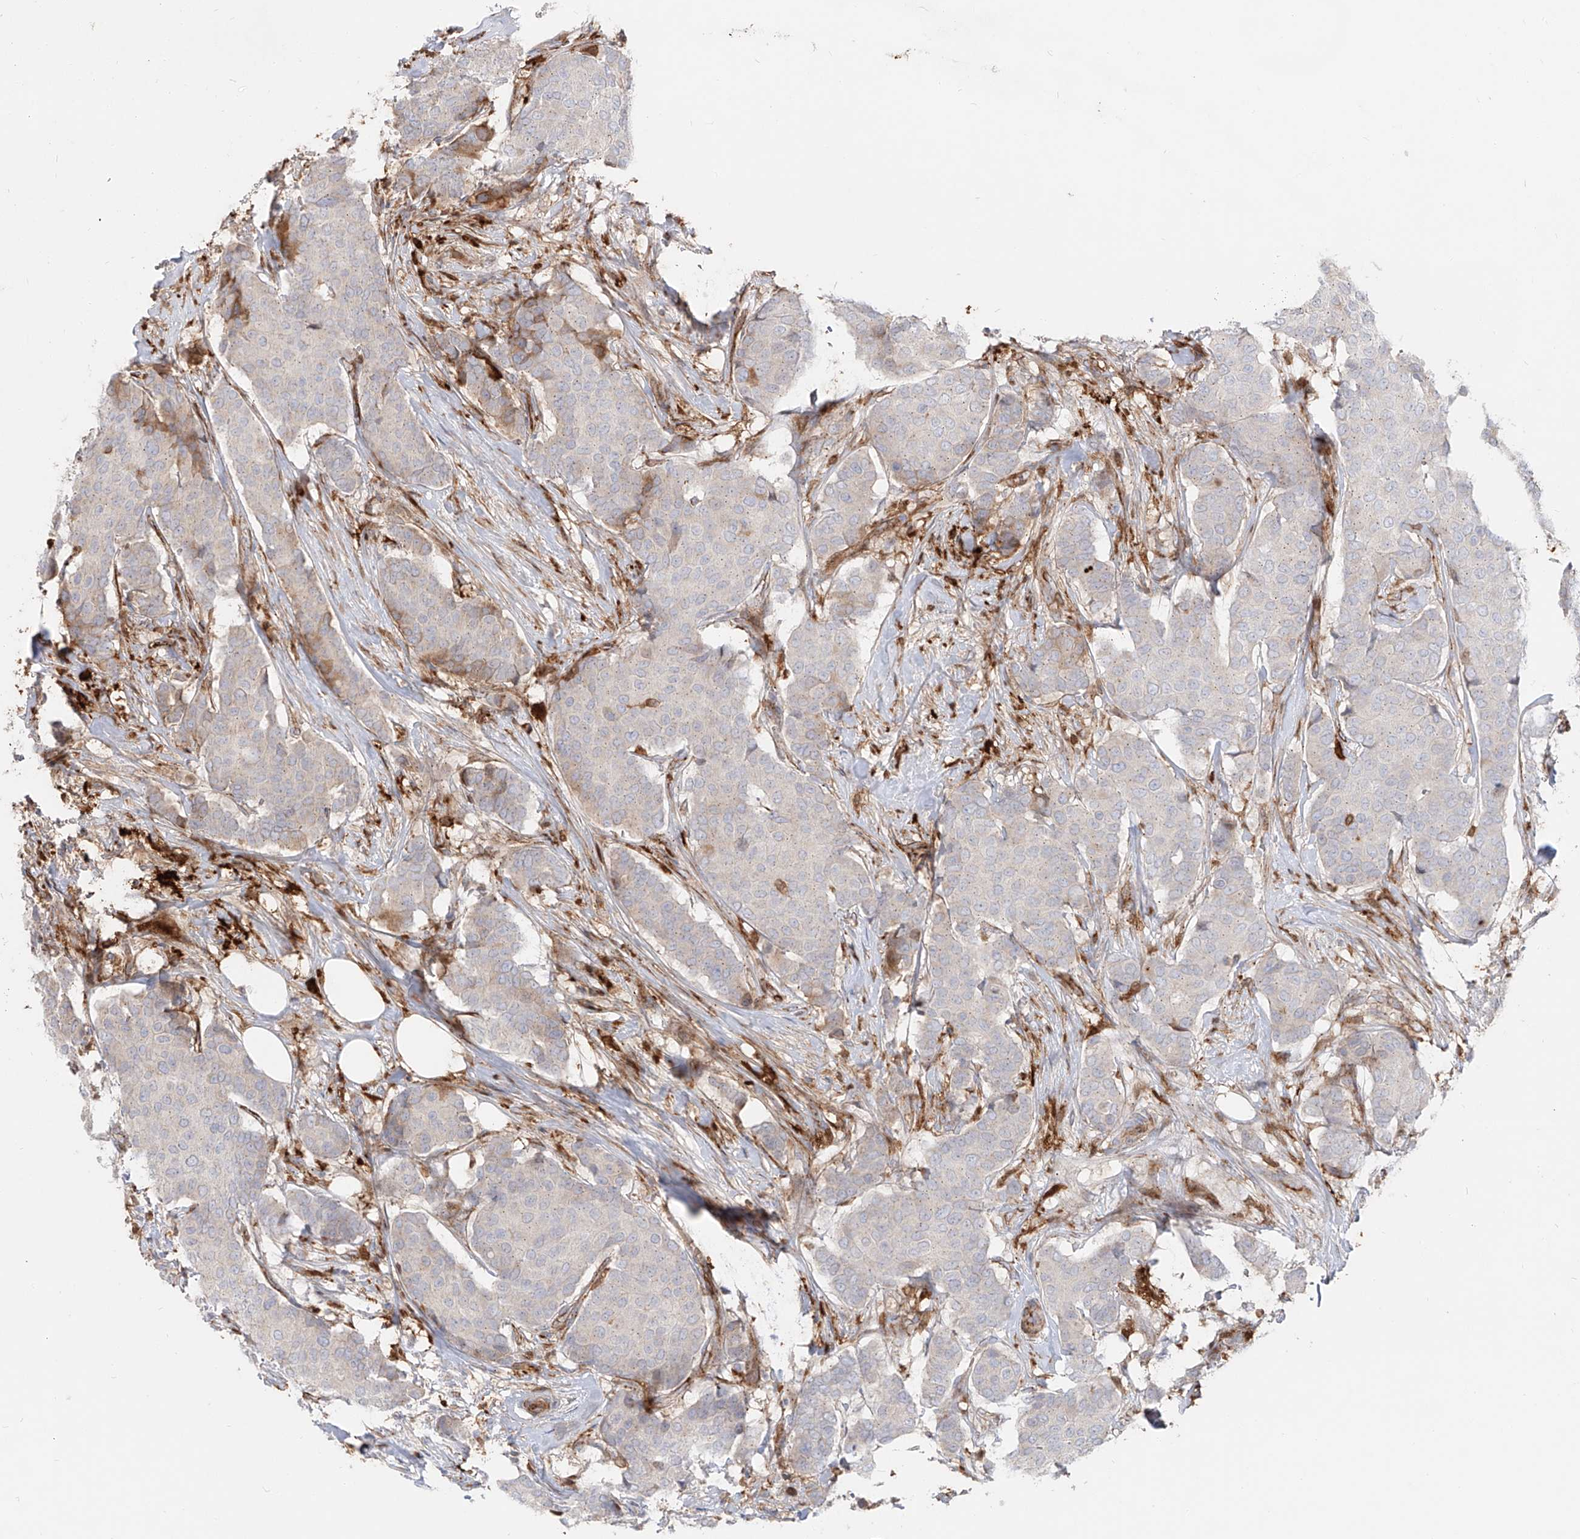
{"staining": {"intensity": "moderate", "quantity": "<25%", "location": "cytoplasmic/membranous"}, "tissue": "breast cancer", "cell_type": "Tumor cells", "image_type": "cancer", "snomed": [{"axis": "morphology", "description": "Duct carcinoma"}, {"axis": "topography", "description": "Breast"}], "caption": "Breast cancer stained with a brown dye reveals moderate cytoplasmic/membranous positive staining in approximately <25% of tumor cells.", "gene": "KYNU", "patient": {"sex": "female", "age": 75}}